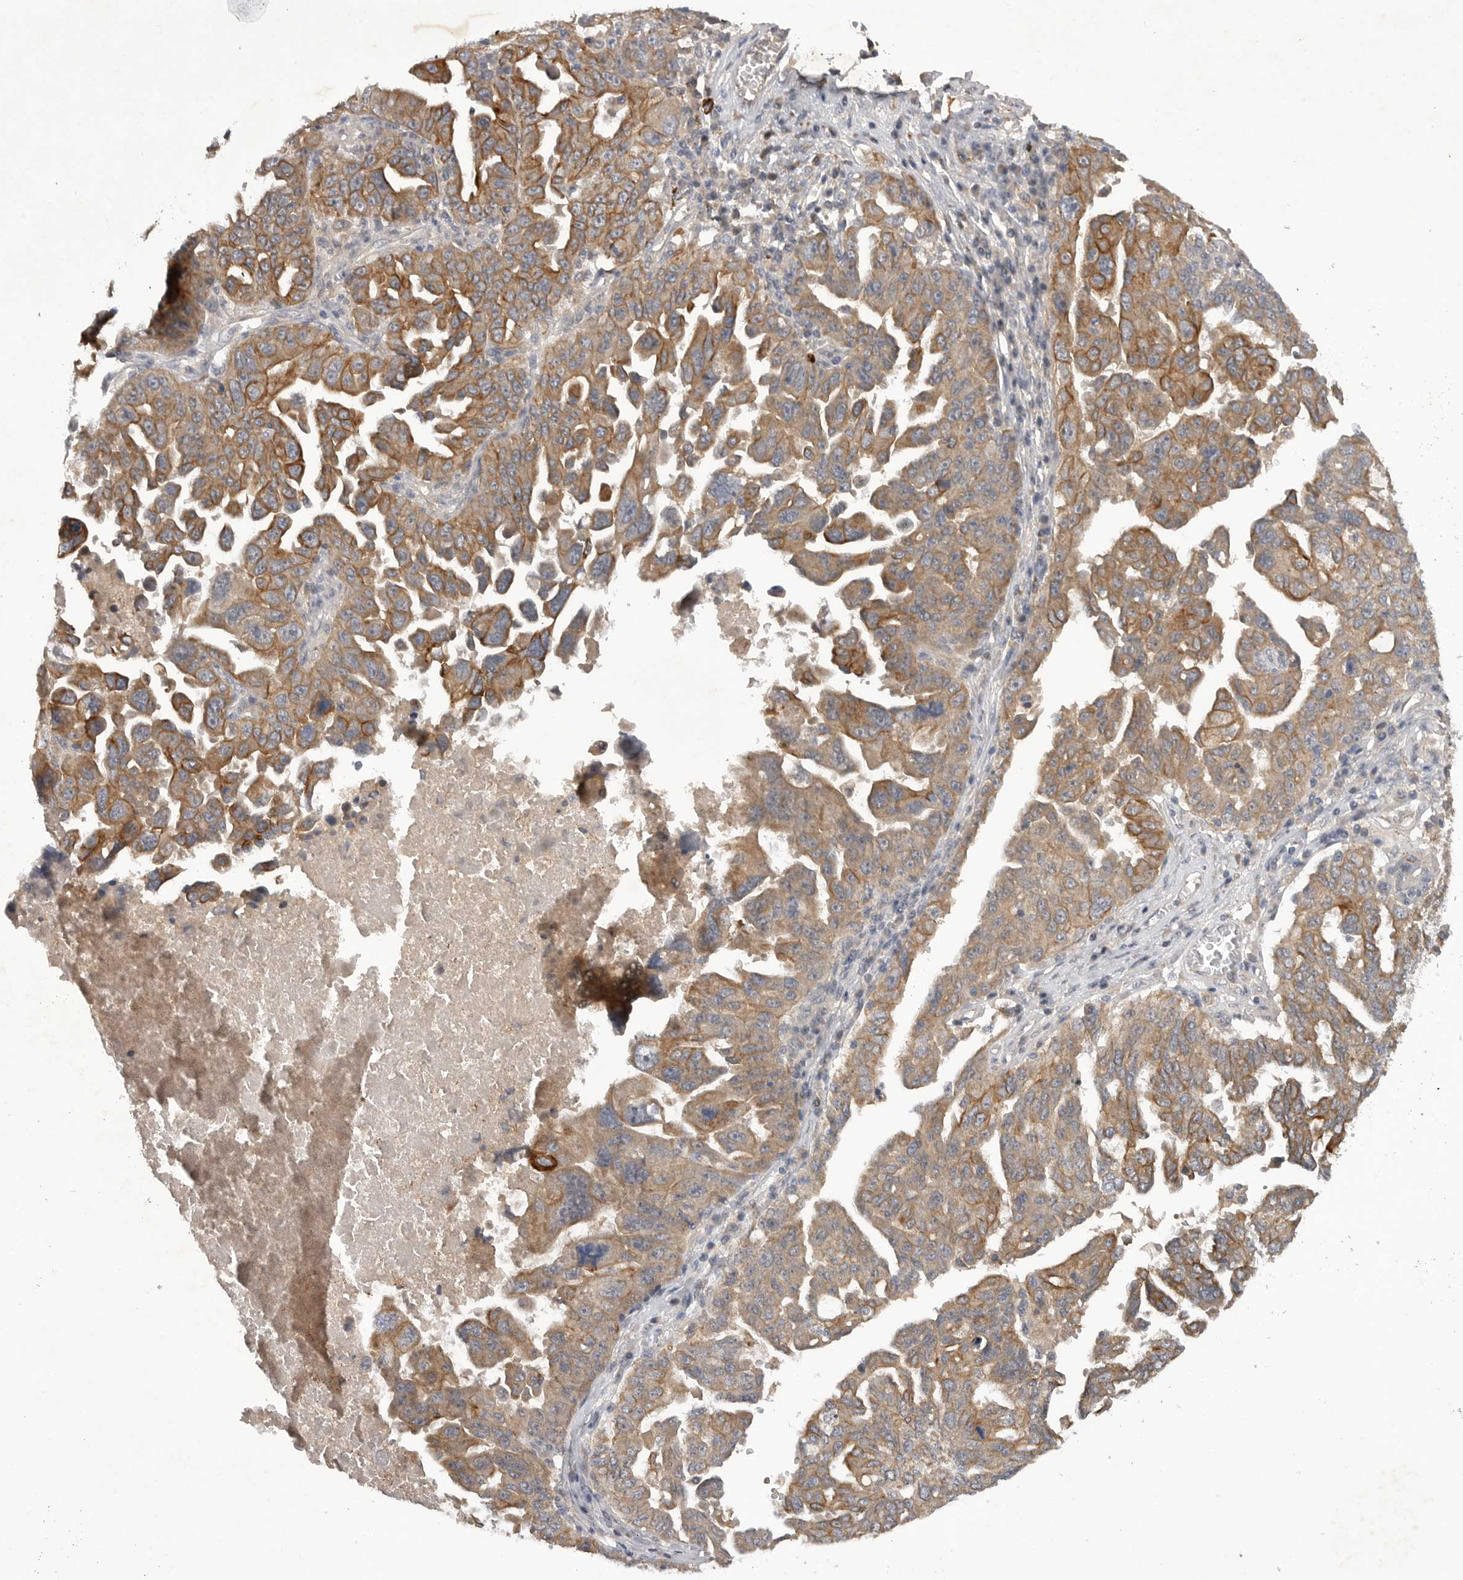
{"staining": {"intensity": "moderate", "quantity": ">75%", "location": "cytoplasmic/membranous"}, "tissue": "ovarian cancer", "cell_type": "Tumor cells", "image_type": "cancer", "snomed": [{"axis": "morphology", "description": "Carcinoma, endometroid"}, {"axis": "topography", "description": "Ovary"}], "caption": "This histopathology image reveals ovarian endometroid carcinoma stained with immunohistochemistry to label a protein in brown. The cytoplasmic/membranous of tumor cells show moderate positivity for the protein. Nuclei are counter-stained blue.", "gene": "DHDDS", "patient": {"sex": "female", "age": 62}}